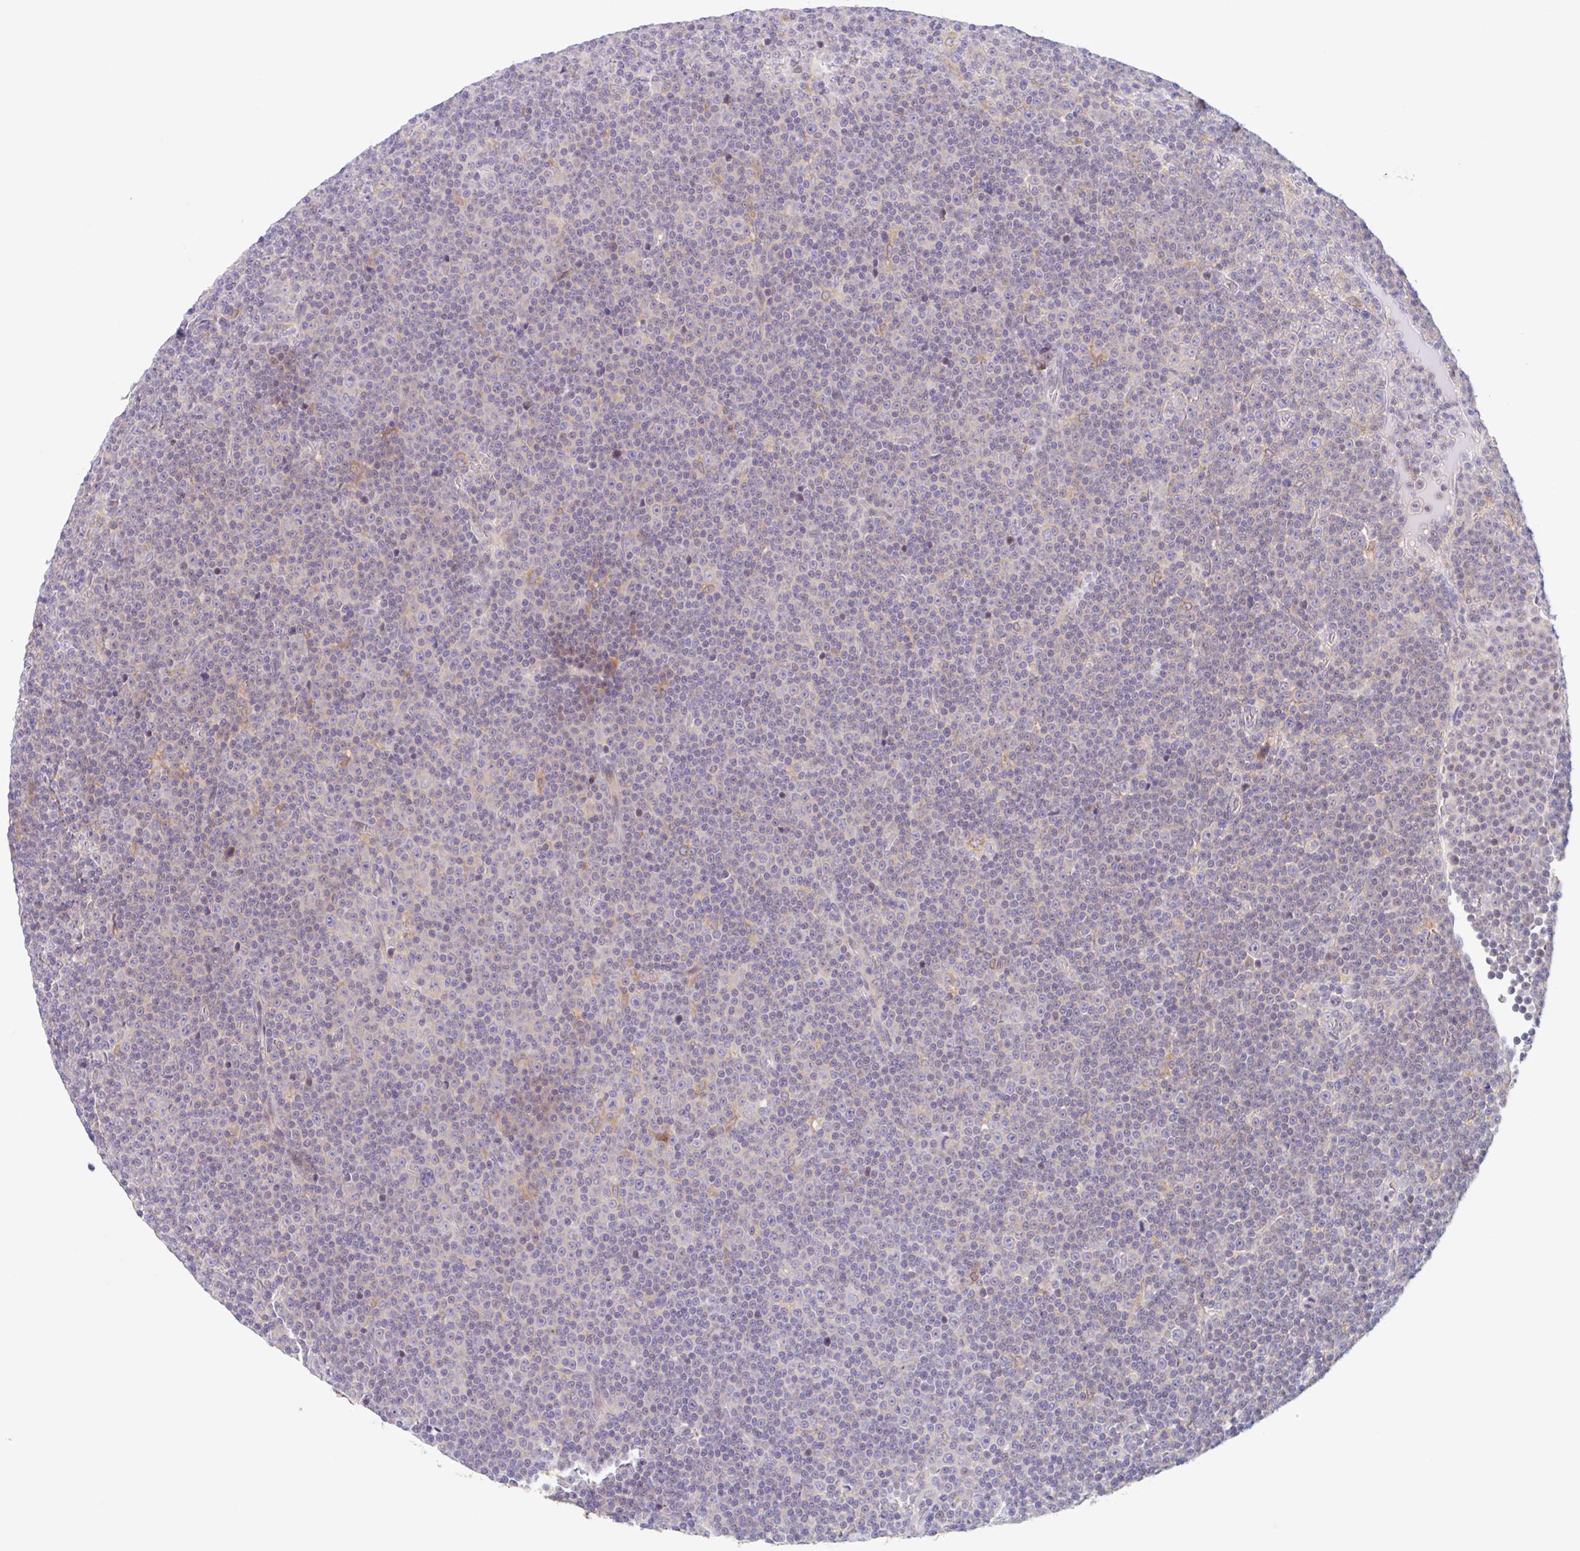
{"staining": {"intensity": "weak", "quantity": "<25%", "location": "cytoplasmic/membranous"}, "tissue": "lymphoma", "cell_type": "Tumor cells", "image_type": "cancer", "snomed": [{"axis": "morphology", "description": "Malignant lymphoma, non-Hodgkin's type, Low grade"}, {"axis": "topography", "description": "Lymph node"}], "caption": "Tumor cells show no significant expression in low-grade malignant lymphoma, non-Hodgkin's type.", "gene": "TMEM86A", "patient": {"sex": "female", "age": 67}}